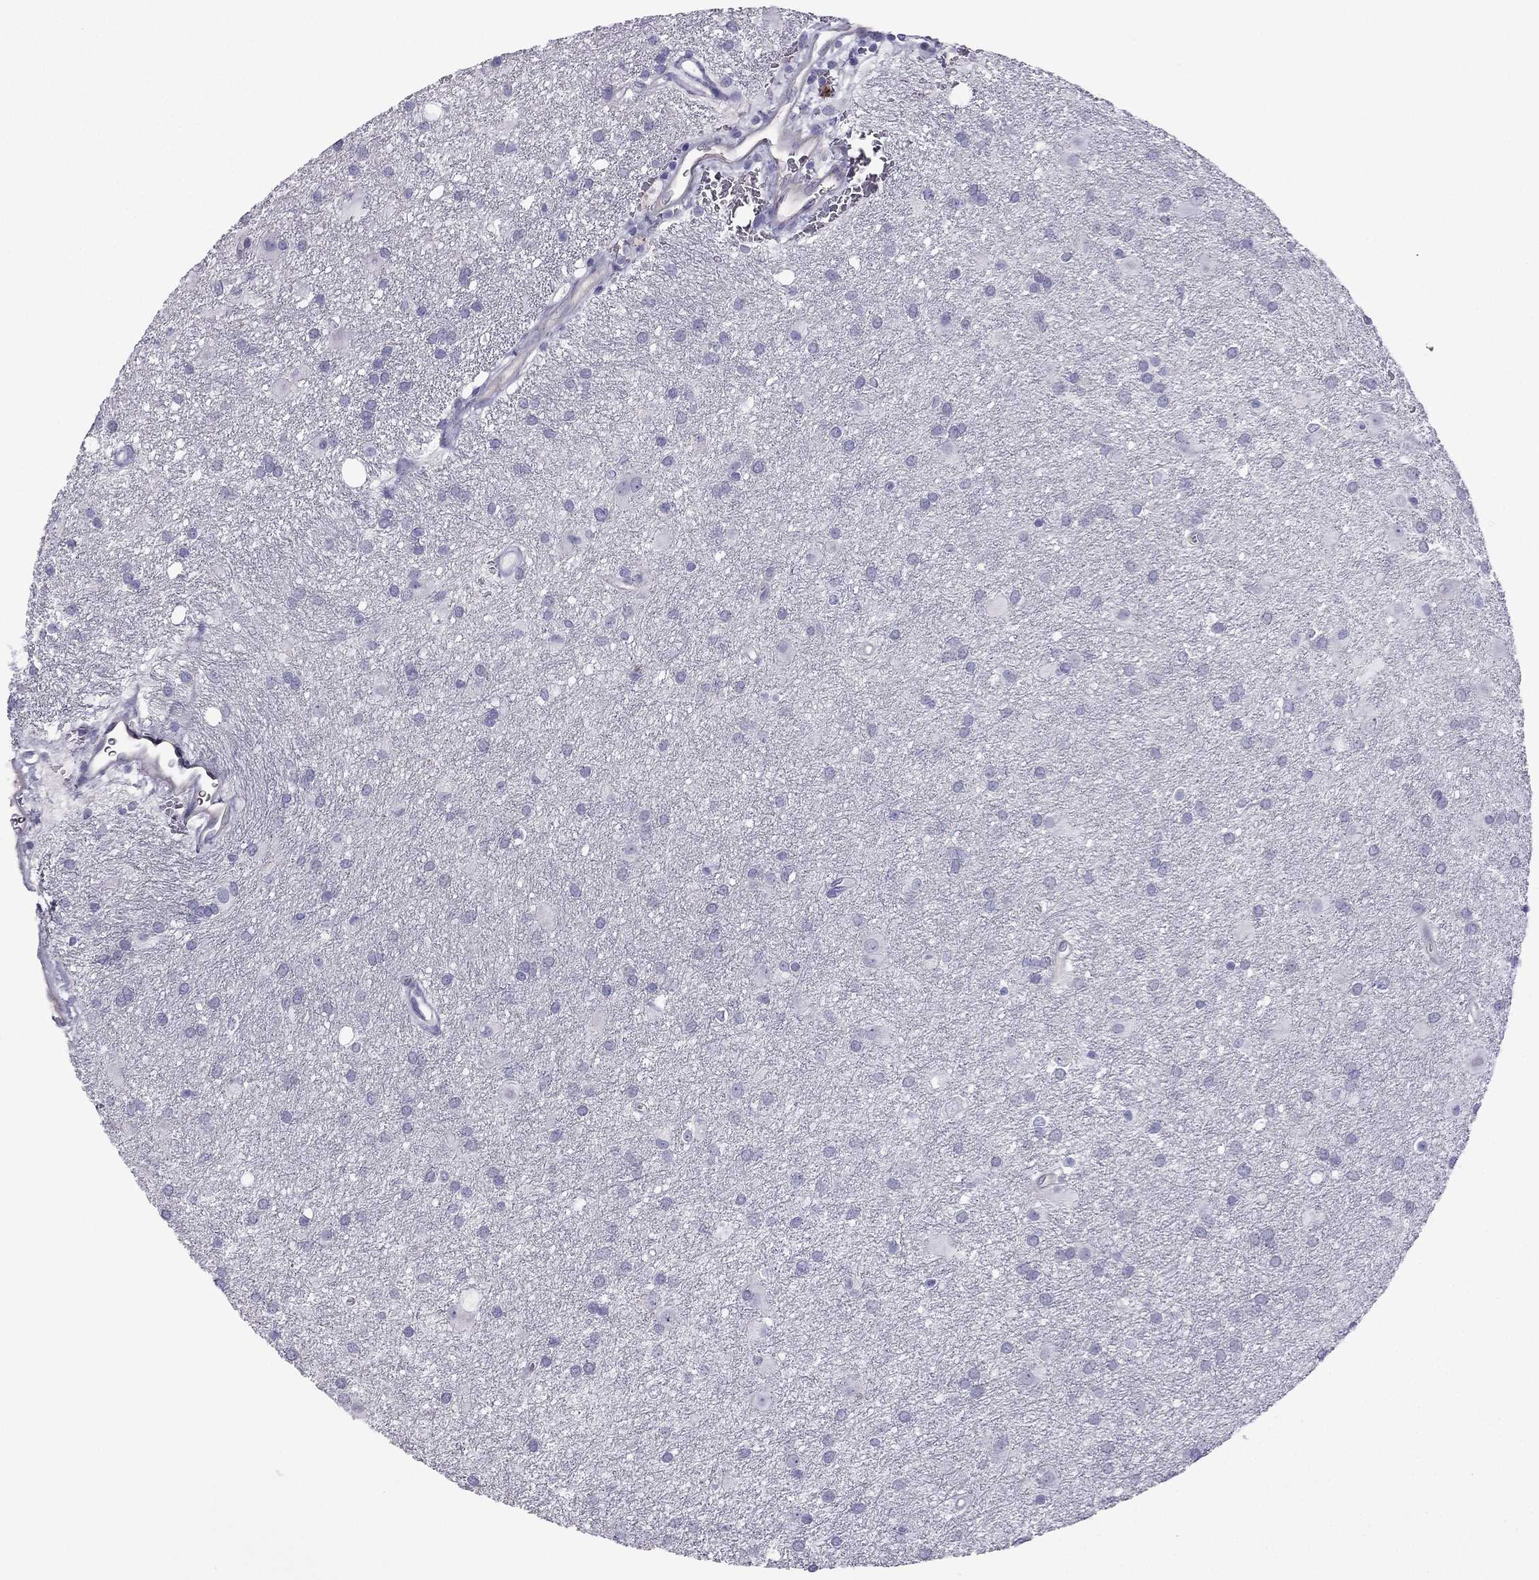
{"staining": {"intensity": "negative", "quantity": "none", "location": "none"}, "tissue": "glioma", "cell_type": "Tumor cells", "image_type": "cancer", "snomed": [{"axis": "morphology", "description": "Glioma, malignant, Low grade"}, {"axis": "topography", "description": "Brain"}], "caption": "This is an IHC micrograph of human glioma. There is no positivity in tumor cells.", "gene": "GJA8", "patient": {"sex": "male", "age": 58}}